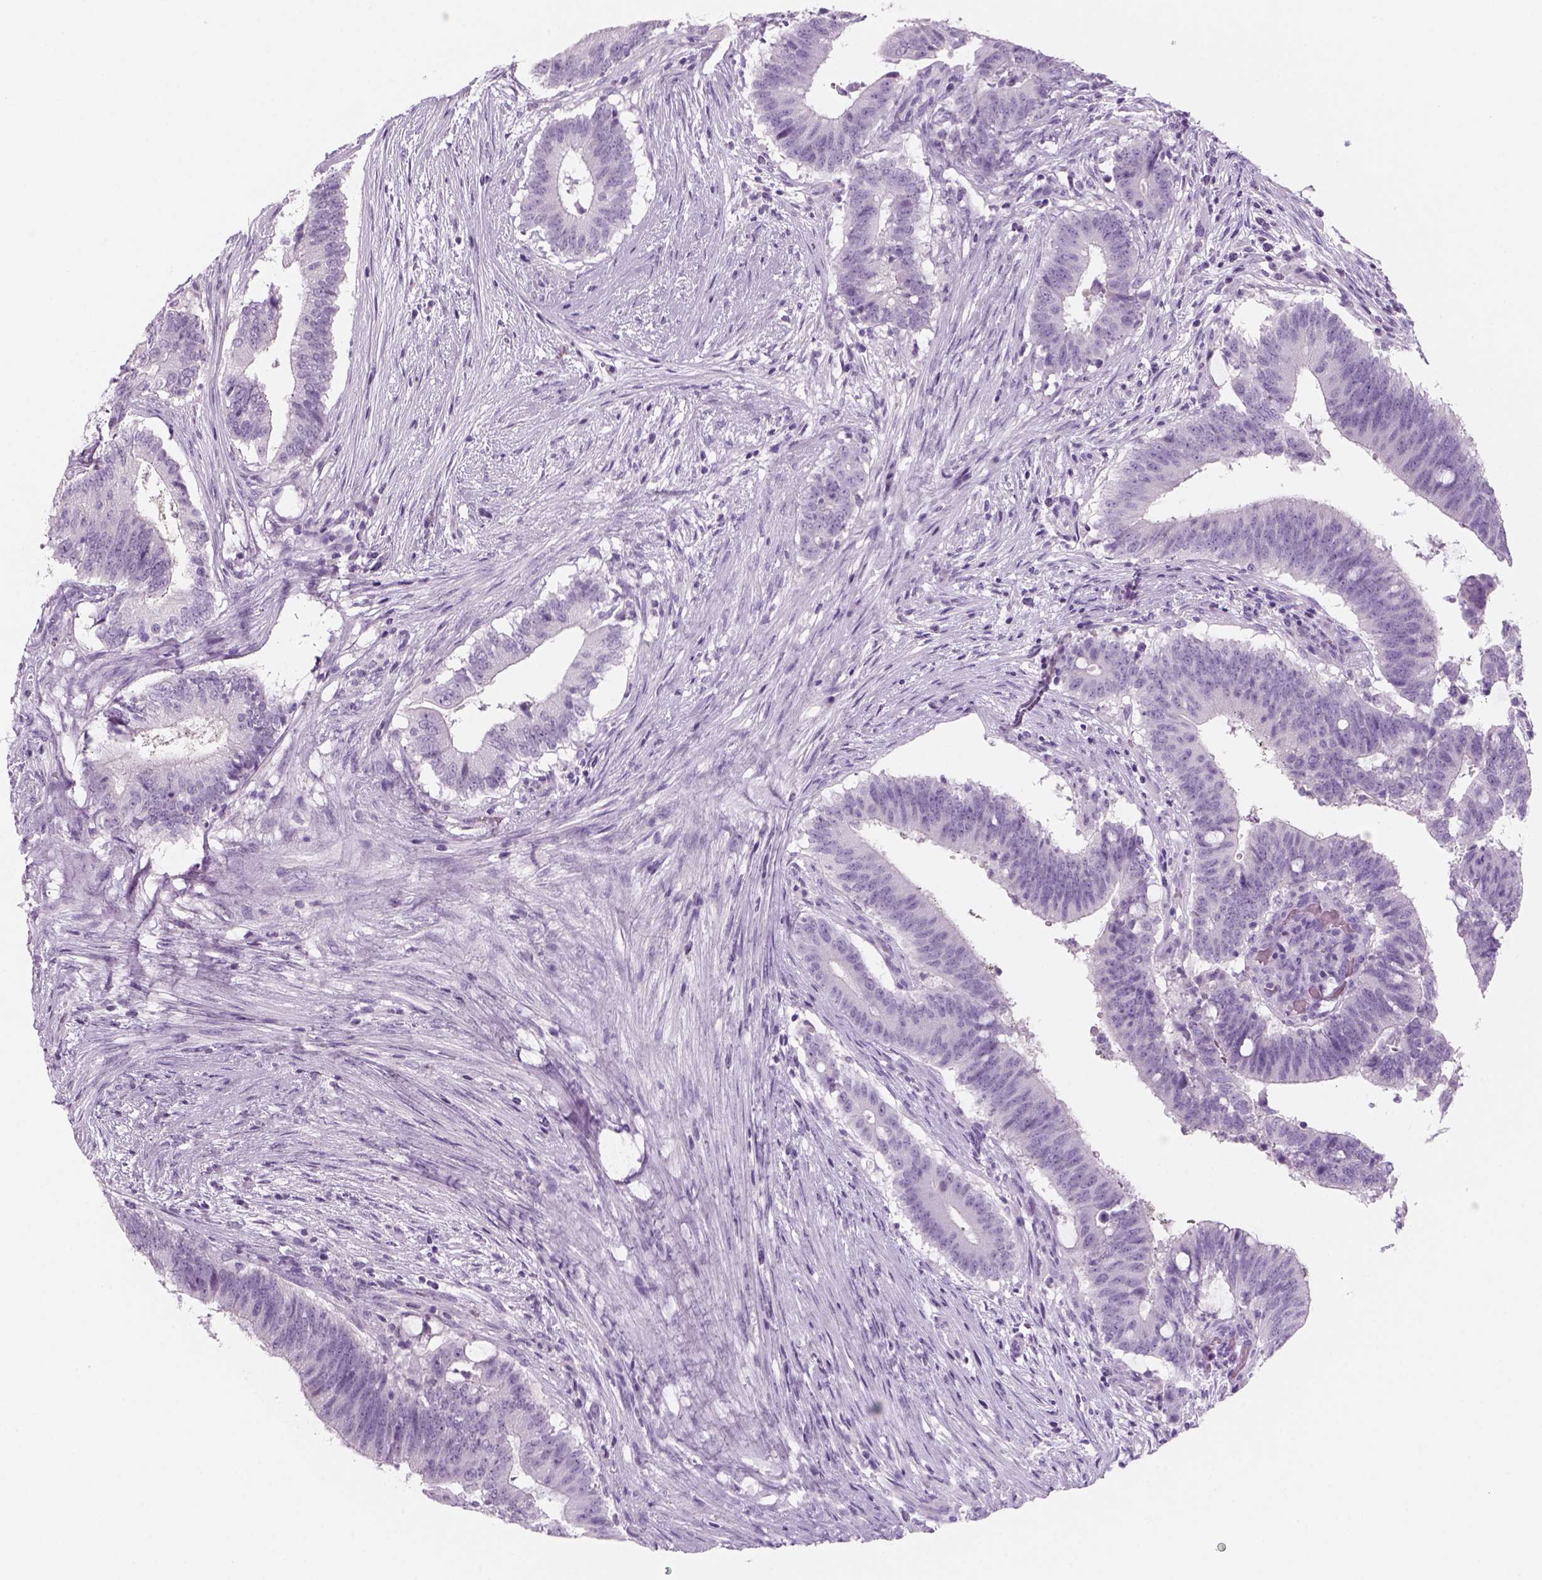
{"staining": {"intensity": "negative", "quantity": "none", "location": "none"}, "tissue": "colorectal cancer", "cell_type": "Tumor cells", "image_type": "cancer", "snomed": [{"axis": "morphology", "description": "Adenocarcinoma, NOS"}, {"axis": "topography", "description": "Colon"}], "caption": "Micrograph shows no protein expression in tumor cells of adenocarcinoma (colorectal) tissue.", "gene": "KRTAP11-1", "patient": {"sex": "female", "age": 43}}